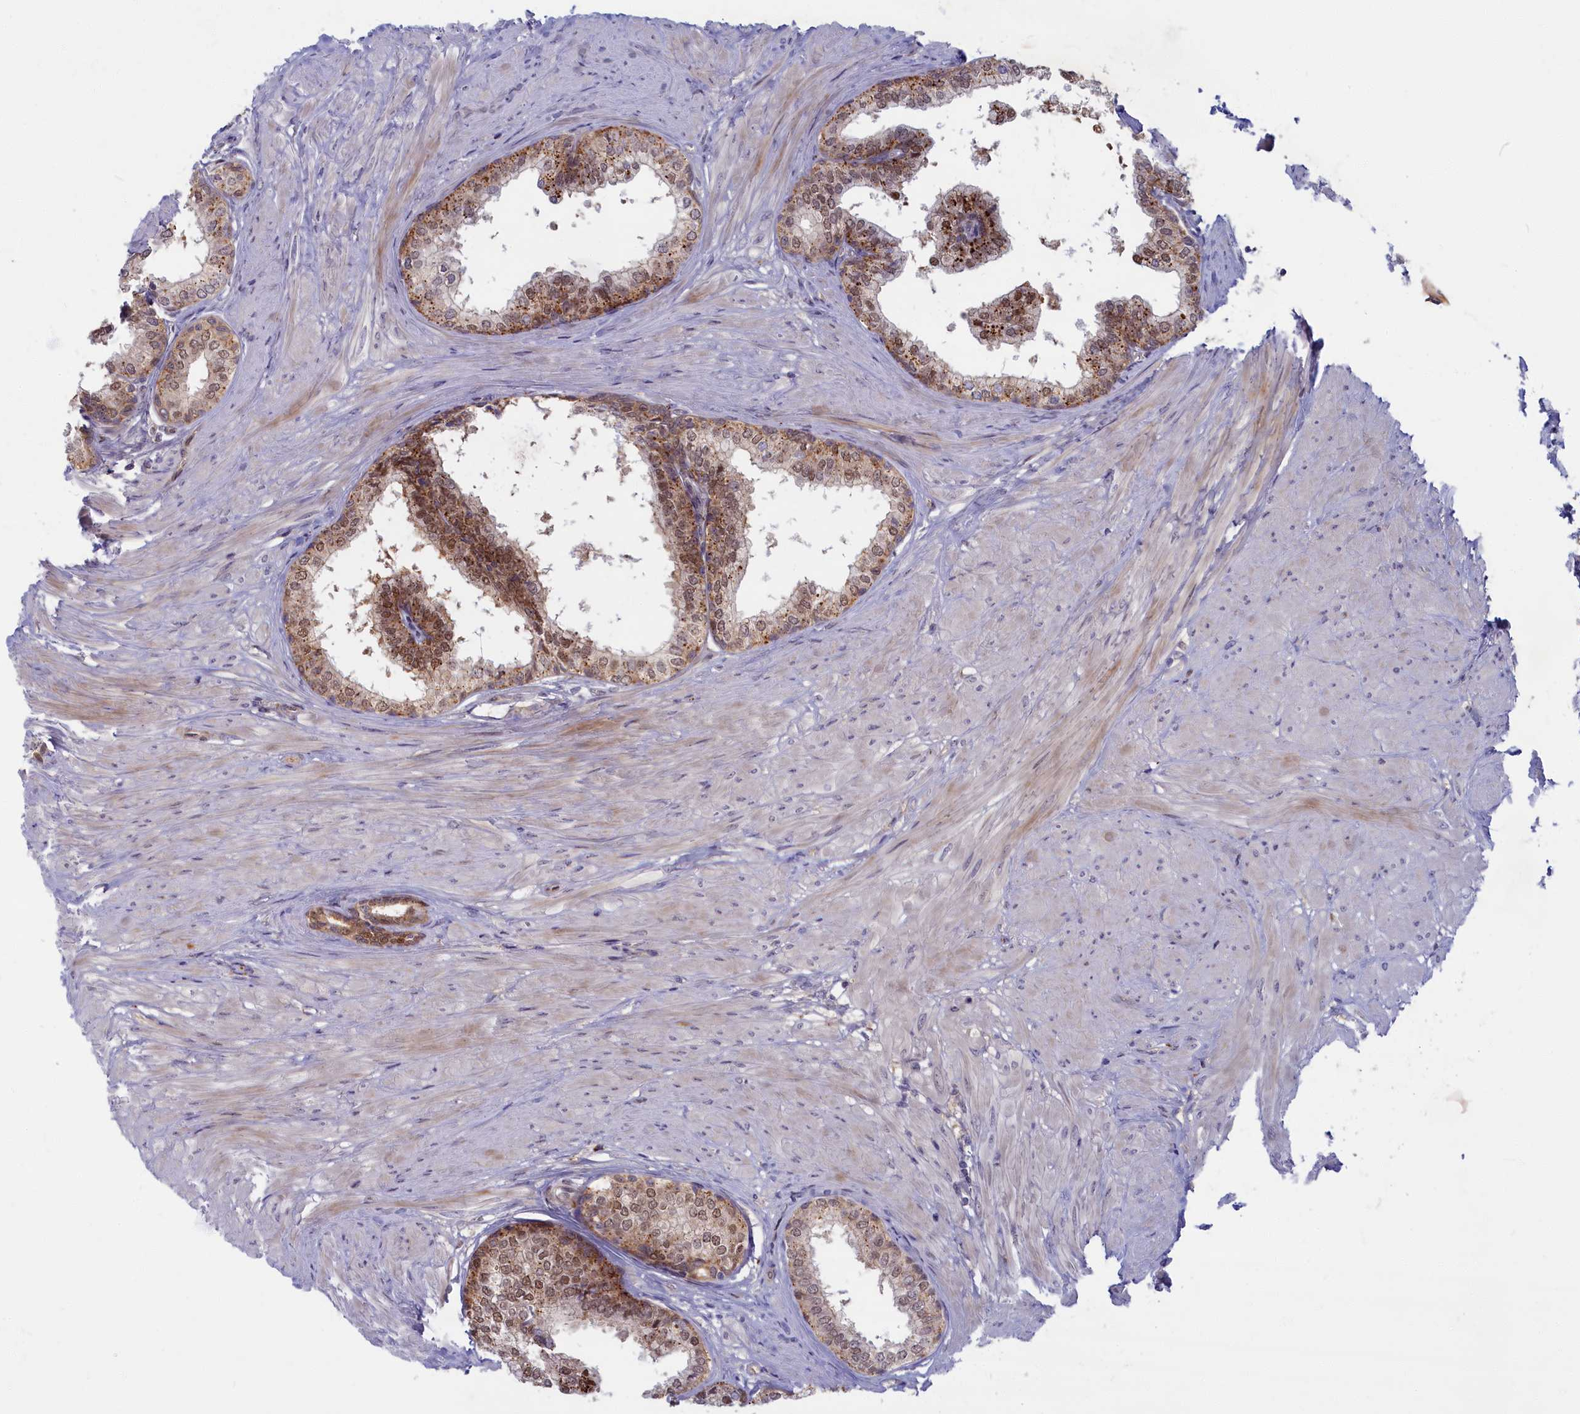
{"staining": {"intensity": "moderate", "quantity": ">75%", "location": "cytoplasmic/membranous,nuclear"}, "tissue": "prostate", "cell_type": "Glandular cells", "image_type": "normal", "snomed": [{"axis": "morphology", "description": "Normal tissue, NOS"}, {"axis": "topography", "description": "Prostate"}], "caption": "Protein analysis of benign prostate reveals moderate cytoplasmic/membranous,nuclear staining in about >75% of glandular cells. (DAB IHC, brown staining for protein, blue staining for nuclei).", "gene": "FCSK", "patient": {"sex": "male", "age": 48}}